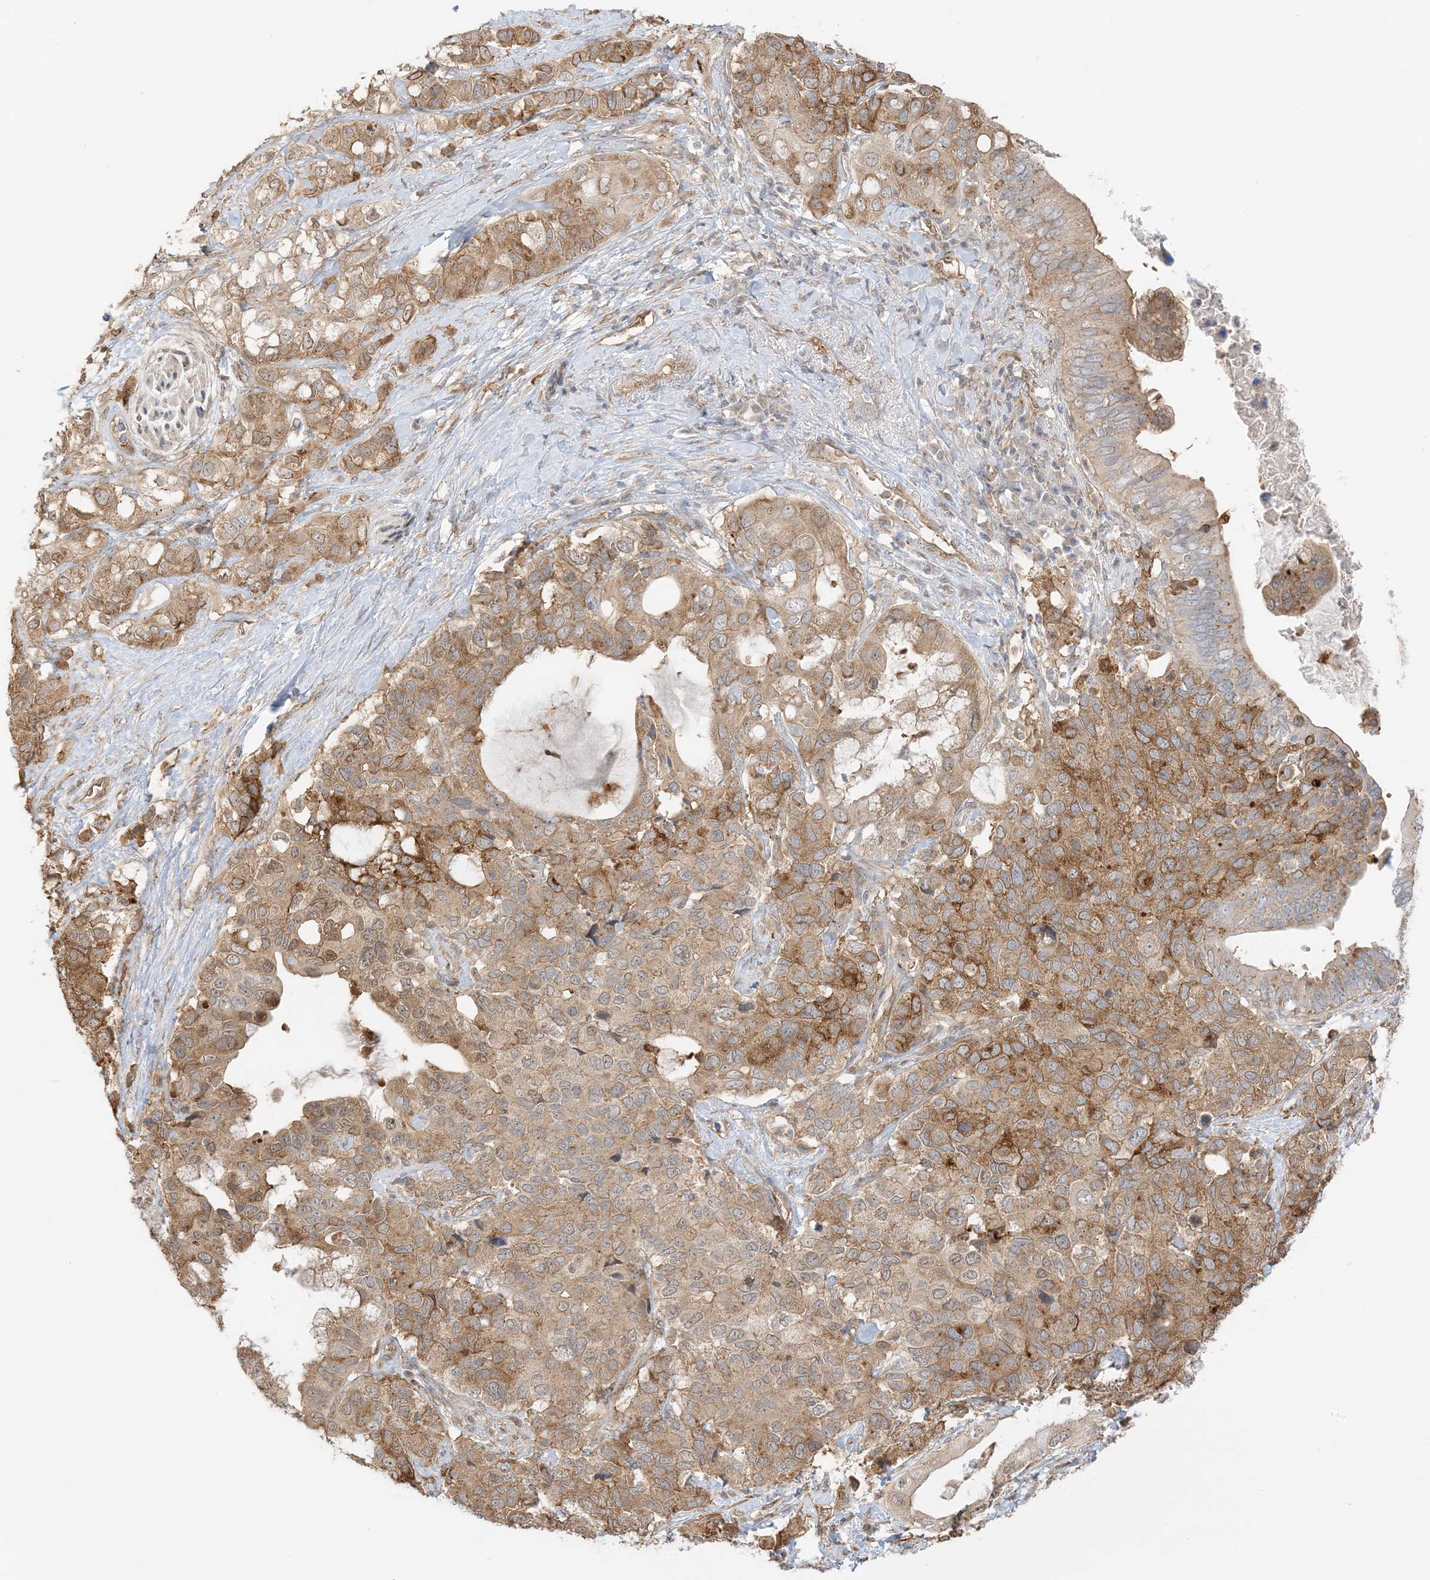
{"staining": {"intensity": "moderate", "quantity": ">75%", "location": "cytoplasmic/membranous"}, "tissue": "pancreatic cancer", "cell_type": "Tumor cells", "image_type": "cancer", "snomed": [{"axis": "morphology", "description": "Adenocarcinoma, NOS"}, {"axis": "topography", "description": "Pancreas"}], "caption": "Approximately >75% of tumor cells in human pancreatic cancer show moderate cytoplasmic/membranous protein expression as visualized by brown immunohistochemical staining.", "gene": "UBAP2L", "patient": {"sex": "female", "age": 56}}